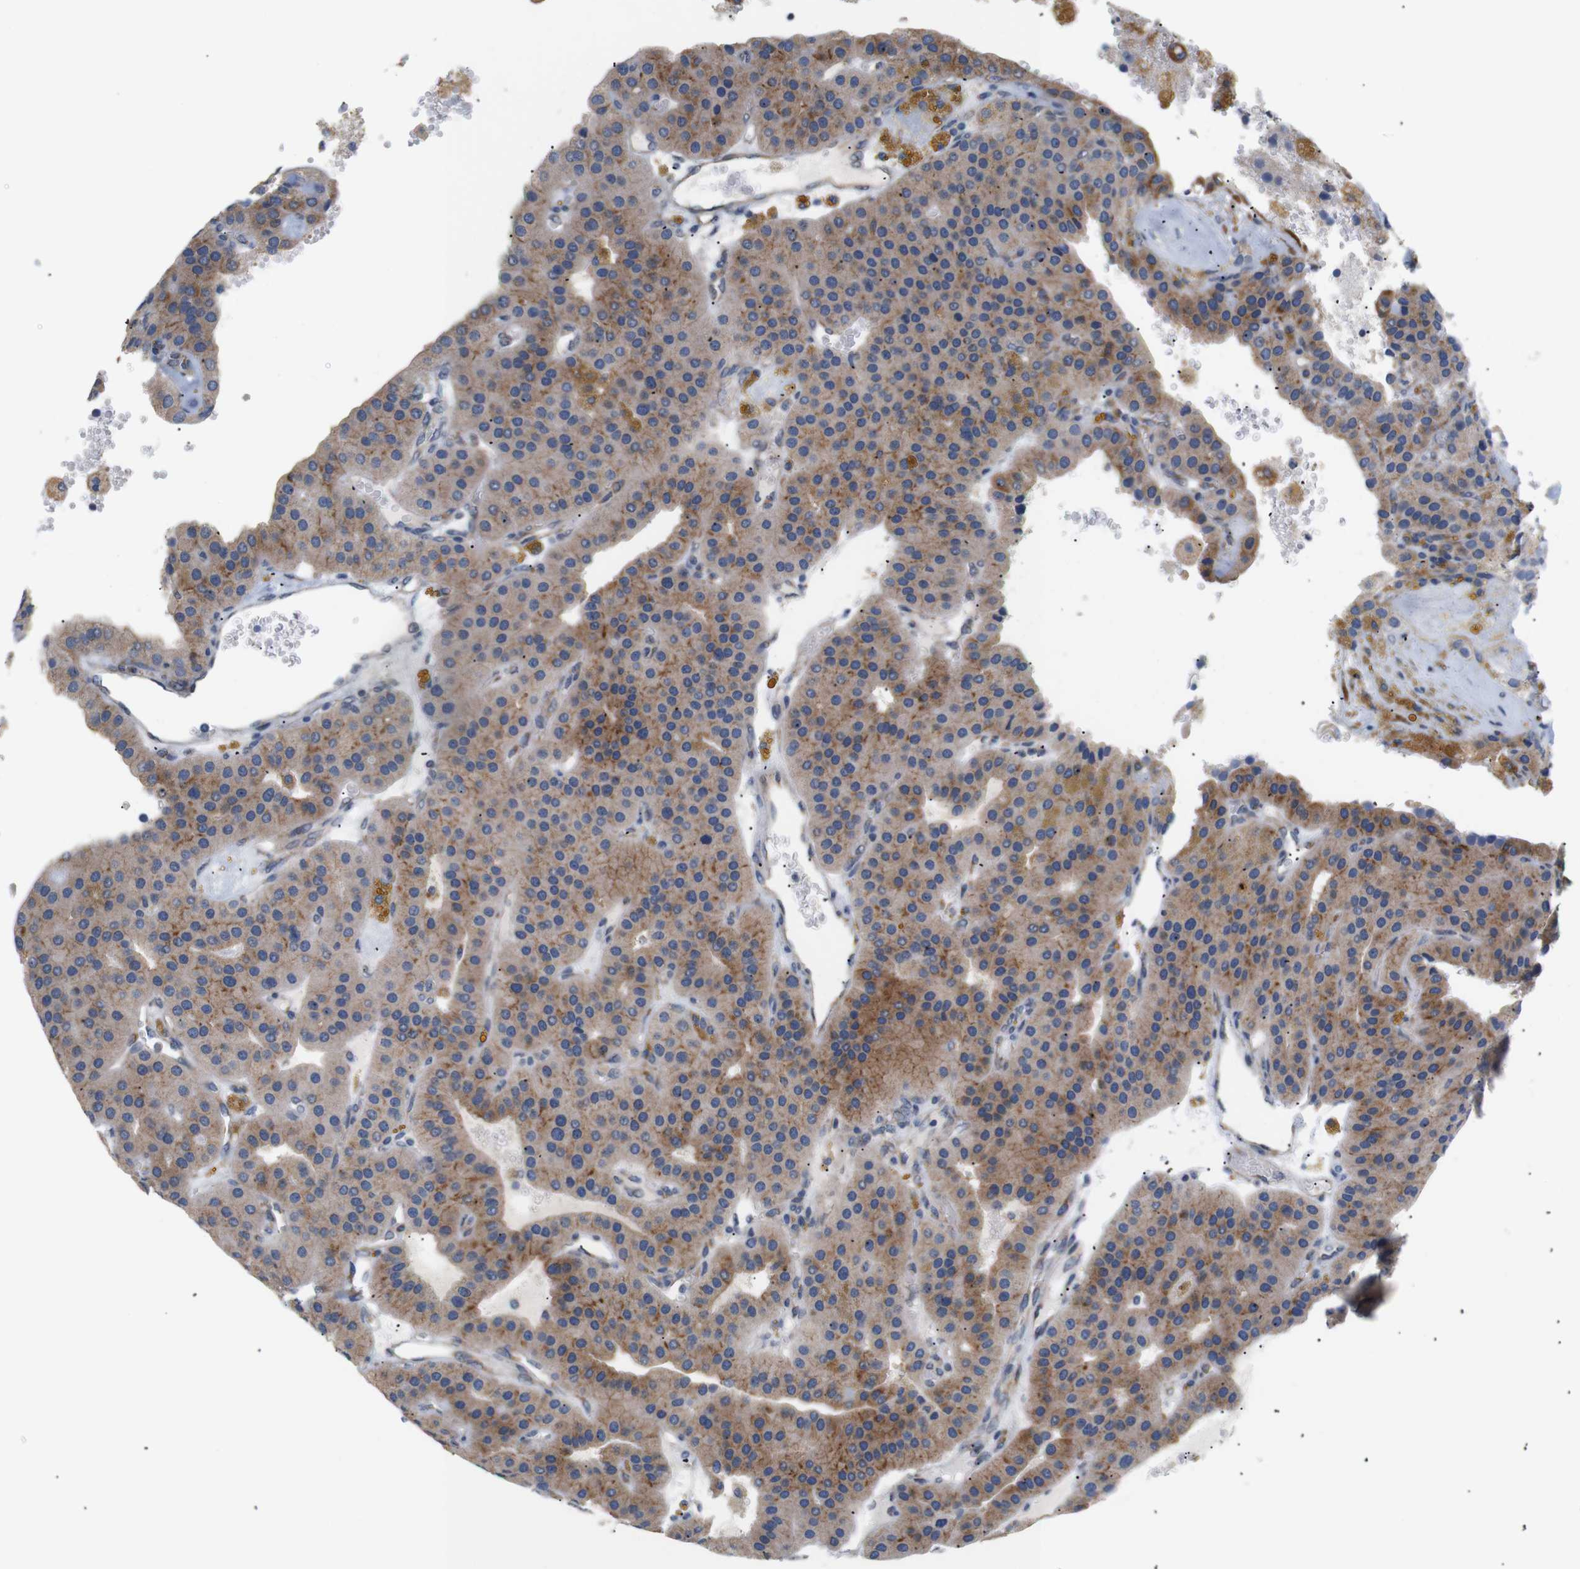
{"staining": {"intensity": "moderate", "quantity": "25%-75%", "location": "cytoplasmic/membranous"}, "tissue": "parathyroid gland", "cell_type": "Glandular cells", "image_type": "normal", "snomed": [{"axis": "morphology", "description": "Normal tissue, NOS"}, {"axis": "morphology", "description": "Adenoma, NOS"}, {"axis": "topography", "description": "Parathyroid gland"}], "caption": "Immunohistochemical staining of unremarkable parathyroid gland shows medium levels of moderate cytoplasmic/membranous staining in approximately 25%-75% of glandular cells.", "gene": "TRIM5", "patient": {"sex": "female", "age": 86}}